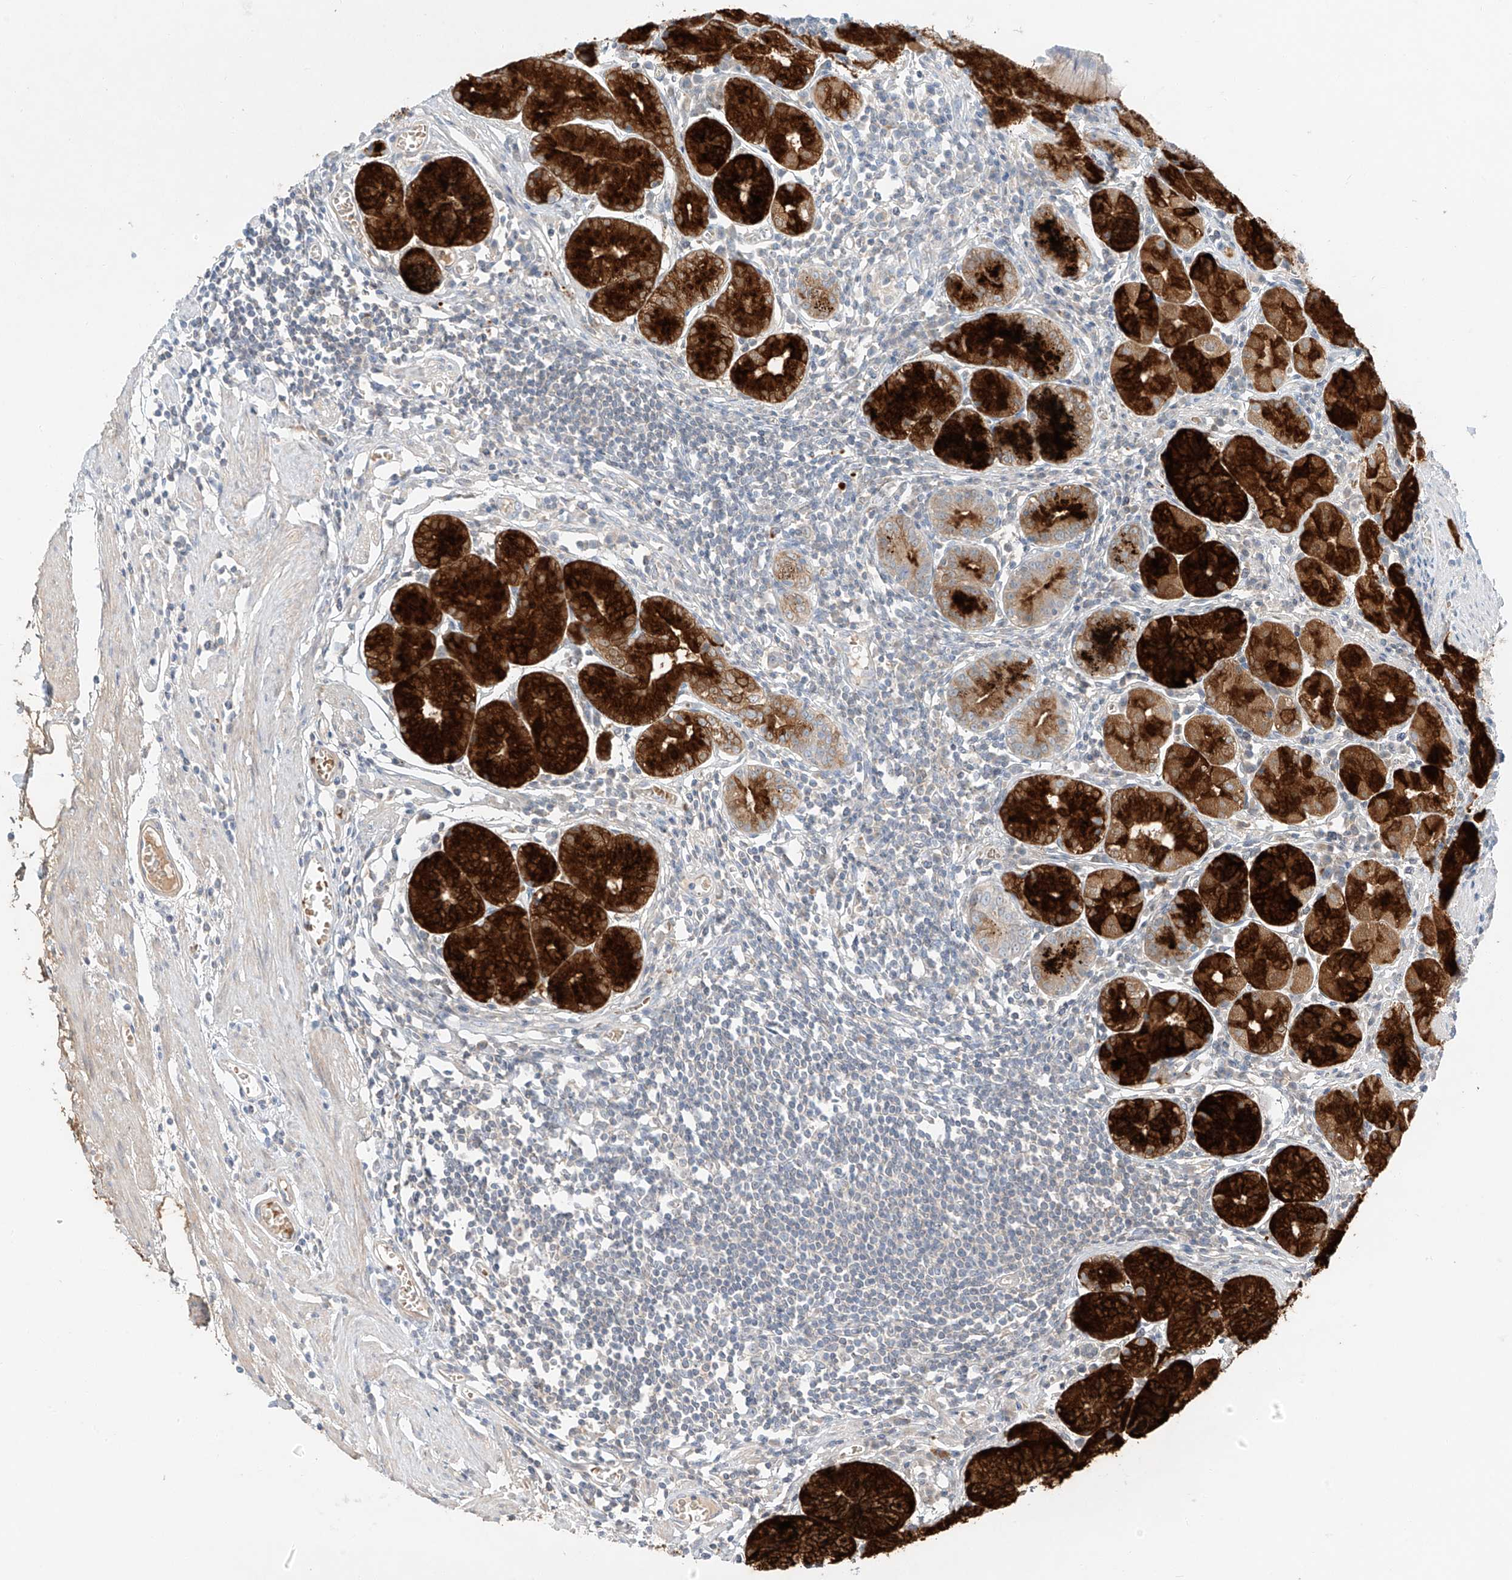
{"staining": {"intensity": "strong", "quantity": "25%-75%", "location": "cytoplasmic/membranous"}, "tissue": "stomach", "cell_type": "Glandular cells", "image_type": "normal", "snomed": [{"axis": "morphology", "description": "Normal tissue, NOS"}, {"axis": "topography", "description": "Stomach"}], "caption": "Glandular cells reveal high levels of strong cytoplasmic/membranous staining in about 25%-75% of cells in normal stomach. (Stains: DAB (3,3'-diaminobenzidine) in brown, nuclei in blue, Microscopy: brightfield microscopy at high magnification).", "gene": "PGC", "patient": {"sex": "male", "age": 55}}